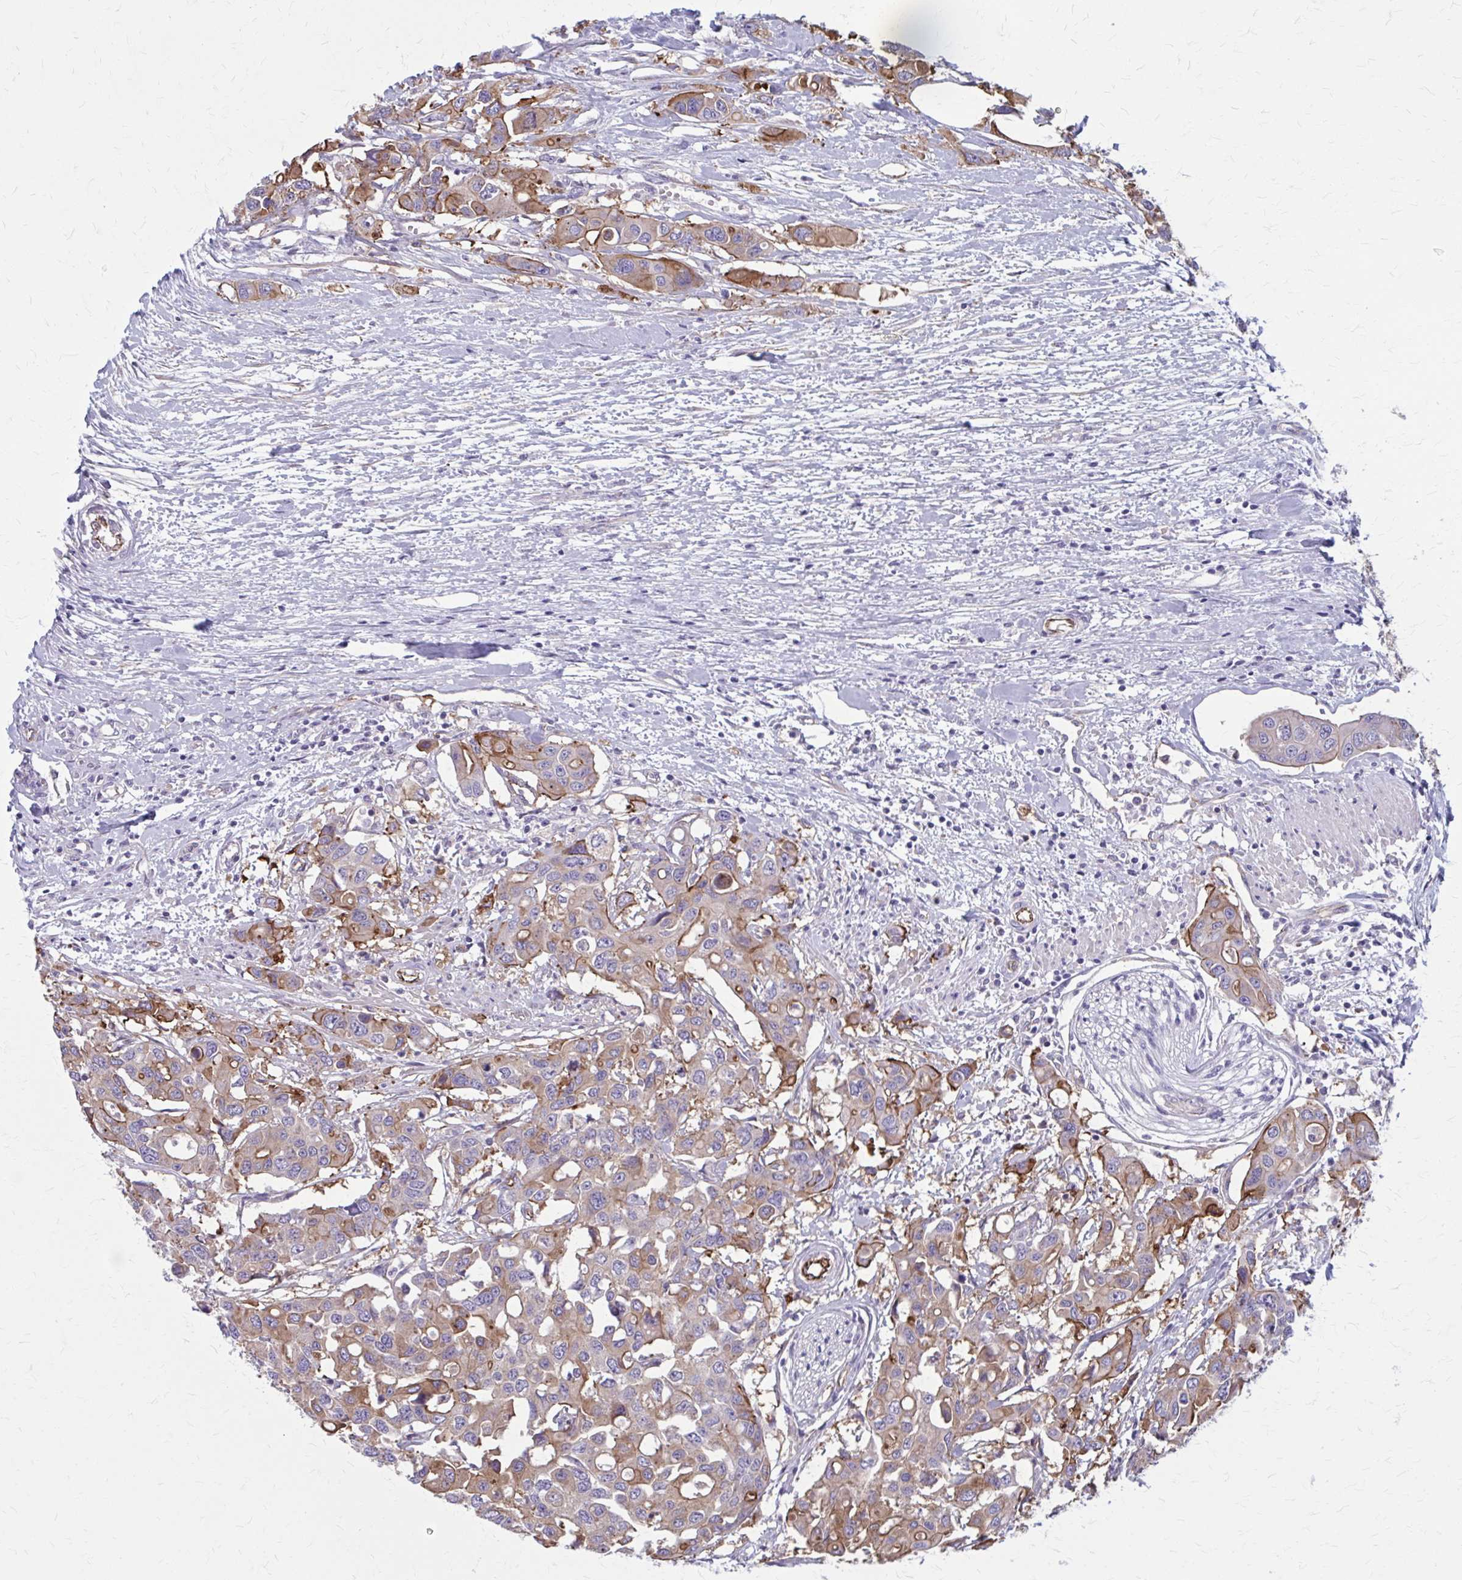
{"staining": {"intensity": "moderate", "quantity": ">75%", "location": "cytoplasmic/membranous"}, "tissue": "colorectal cancer", "cell_type": "Tumor cells", "image_type": "cancer", "snomed": [{"axis": "morphology", "description": "Adenocarcinoma, NOS"}, {"axis": "topography", "description": "Colon"}], "caption": "Colorectal adenocarcinoma stained for a protein displays moderate cytoplasmic/membranous positivity in tumor cells.", "gene": "ZDHHC7", "patient": {"sex": "male", "age": 77}}